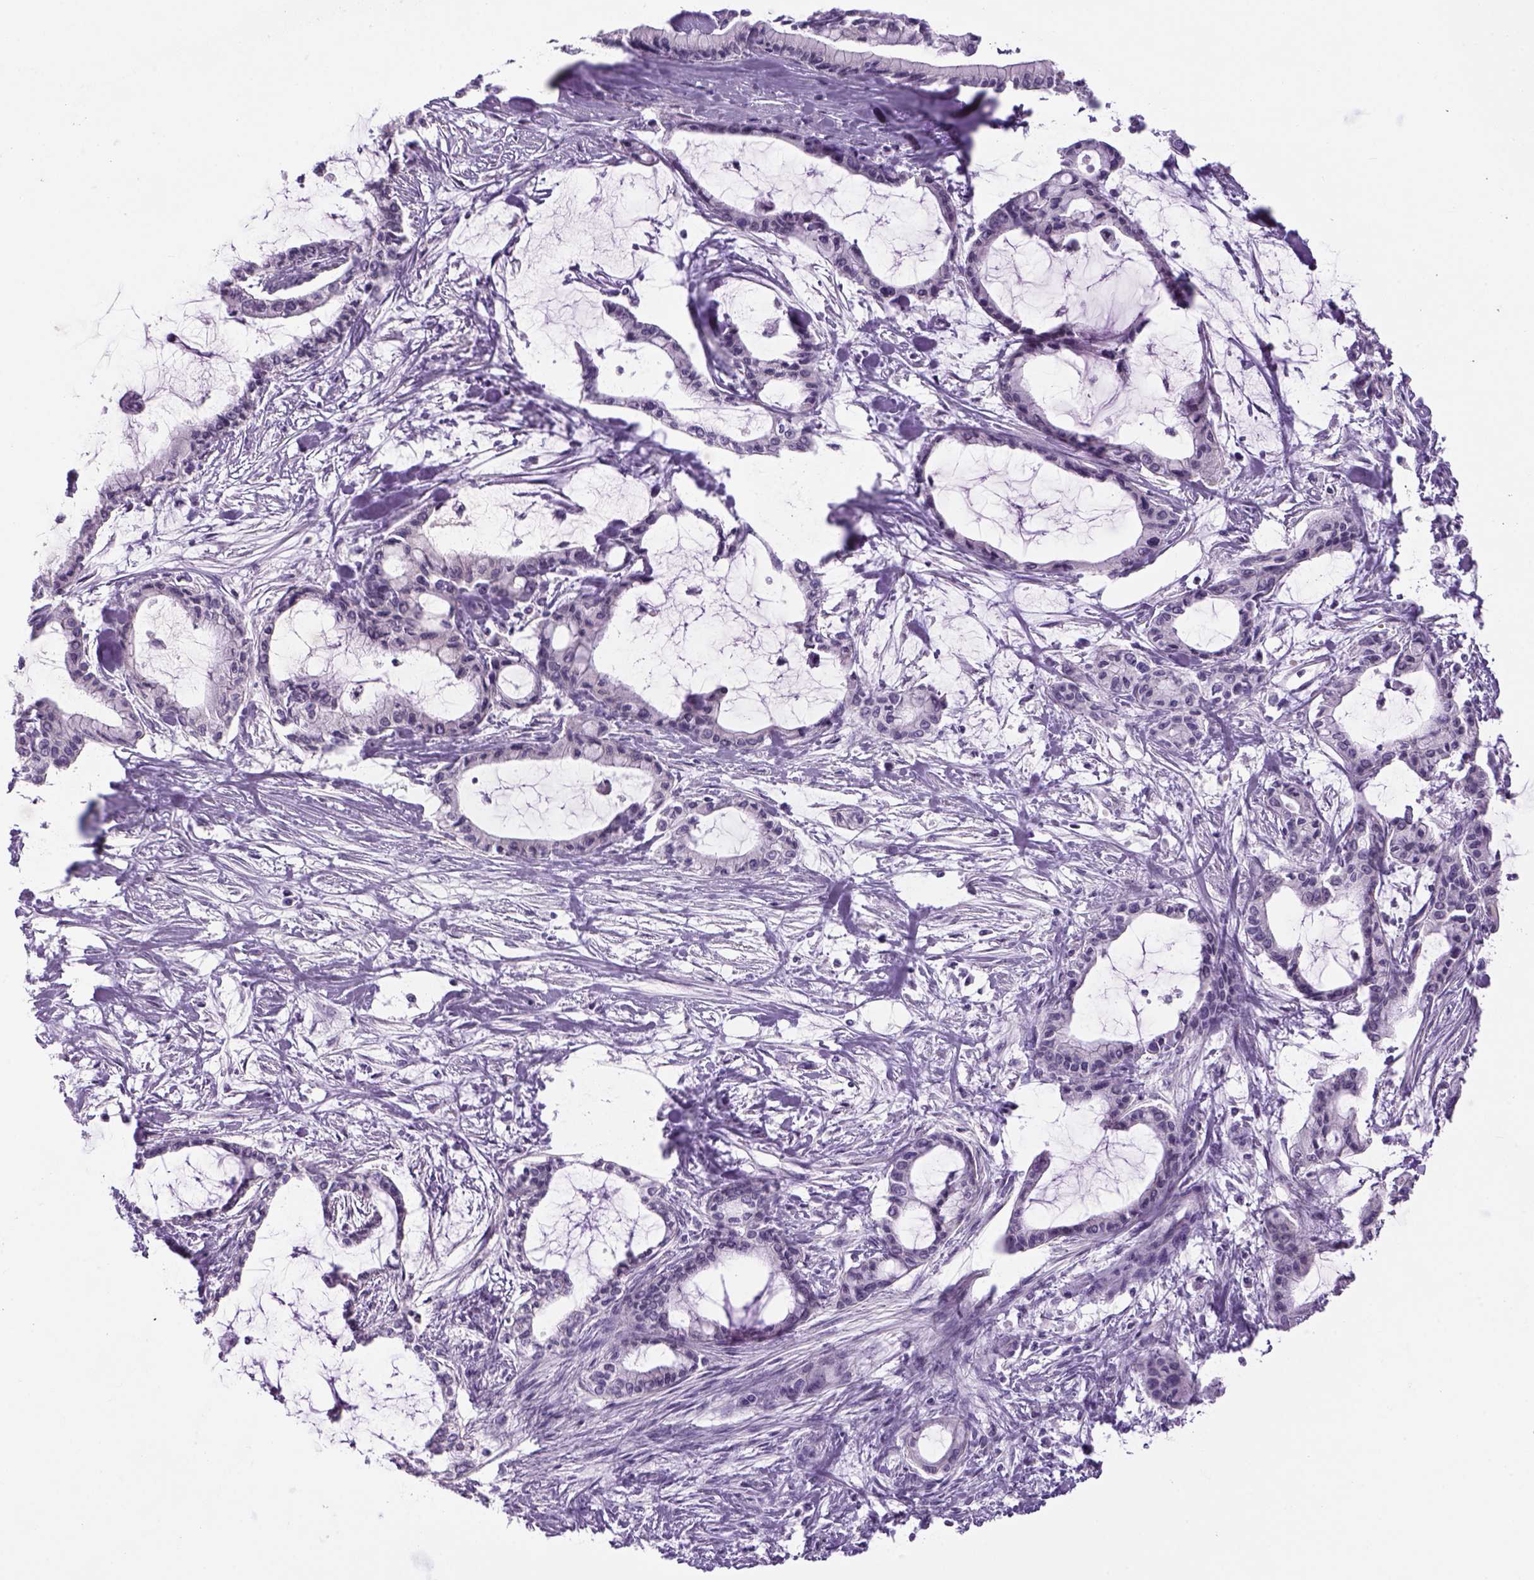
{"staining": {"intensity": "negative", "quantity": "none", "location": "none"}, "tissue": "pancreatic cancer", "cell_type": "Tumor cells", "image_type": "cancer", "snomed": [{"axis": "morphology", "description": "Adenocarcinoma, NOS"}, {"axis": "topography", "description": "Pancreas"}], "caption": "This is a micrograph of immunohistochemistry staining of adenocarcinoma (pancreatic), which shows no expression in tumor cells.", "gene": "DBH", "patient": {"sex": "male", "age": 48}}